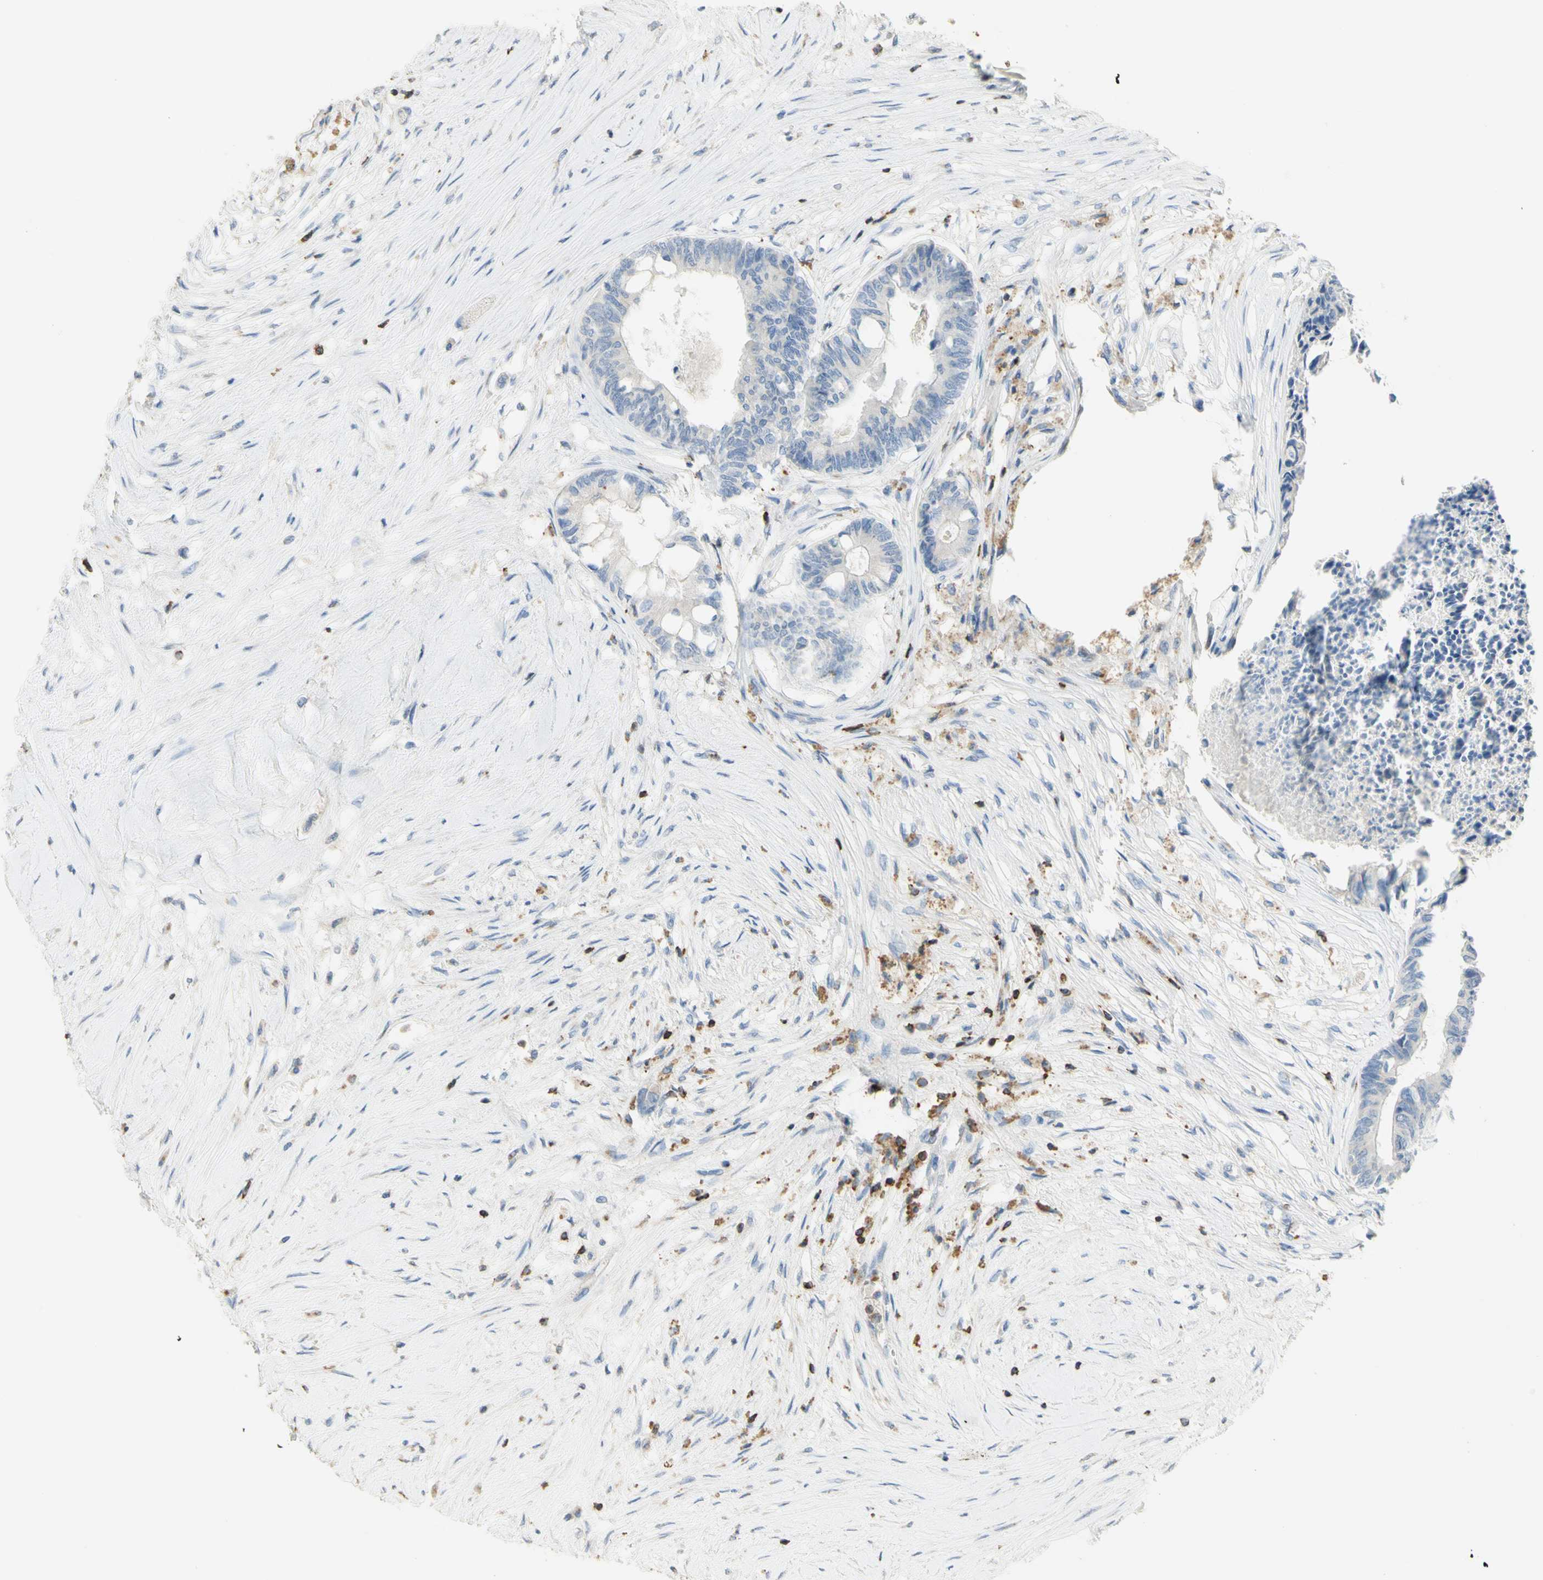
{"staining": {"intensity": "negative", "quantity": "none", "location": "none"}, "tissue": "colorectal cancer", "cell_type": "Tumor cells", "image_type": "cancer", "snomed": [{"axis": "morphology", "description": "Adenocarcinoma, NOS"}, {"axis": "topography", "description": "Rectum"}], "caption": "IHC photomicrograph of neoplastic tissue: human adenocarcinoma (colorectal) stained with DAB reveals no significant protein expression in tumor cells.", "gene": "SPINK6", "patient": {"sex": "male", "age": 63}}